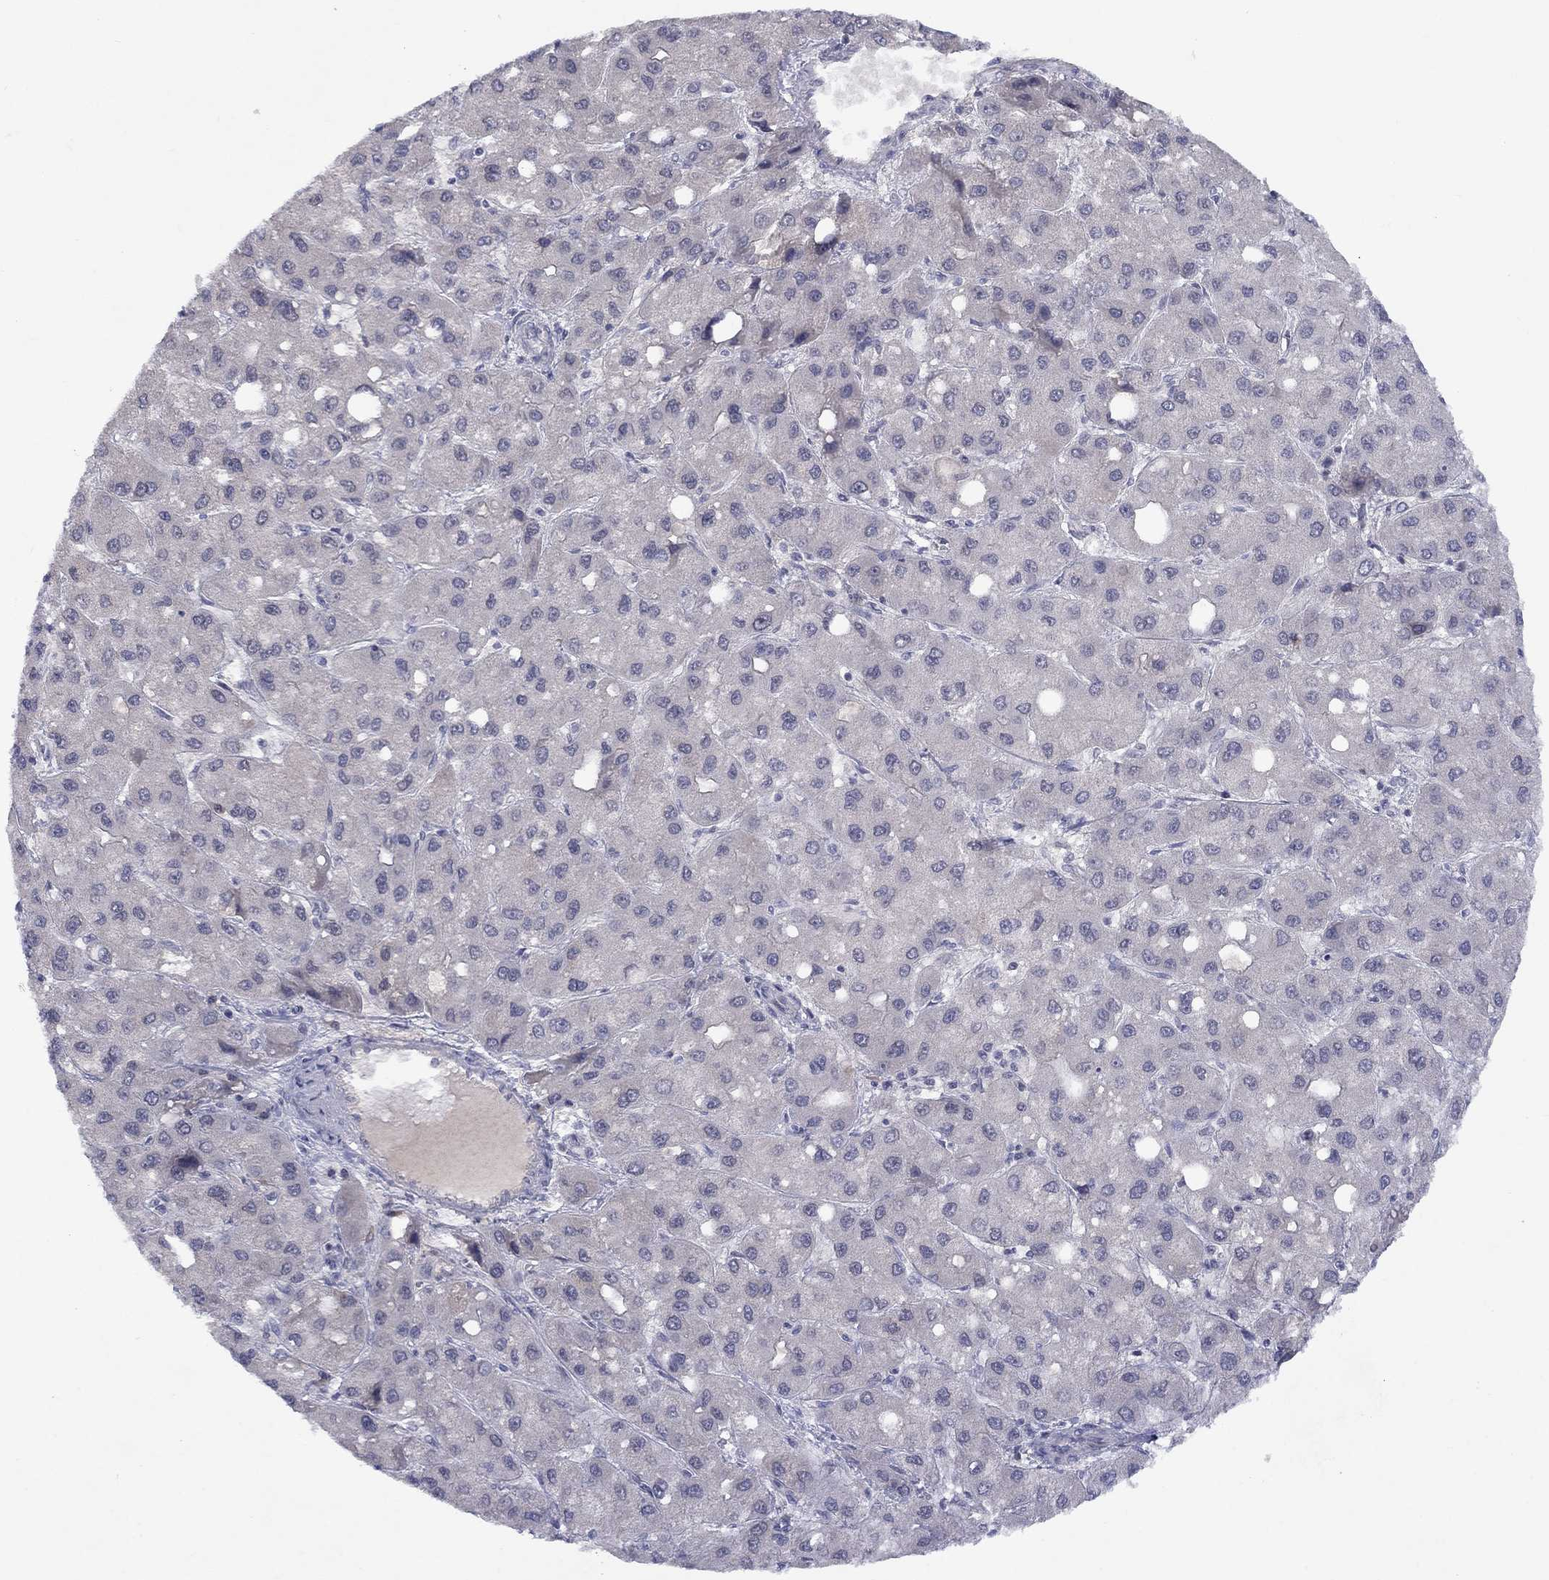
{"staining": {"intensity": "negative", "quantity": "none", "location": "none"}, "tissue": "liver cancer", "cell_type": "Tumor cells", "image_type": "cancer", "snomed": [{"axis": "morphology", "description": "Carcinoma, Hepatocellular, NOS"}, {"axis": "topography", "description": "Liver"}], "caption": "This is an immunohistochemistry histopathology image of liver cancer. There is no staining in tumor cells.", "gene": "CACNA1A", "patient": {"sex": "male", "age": 73}}